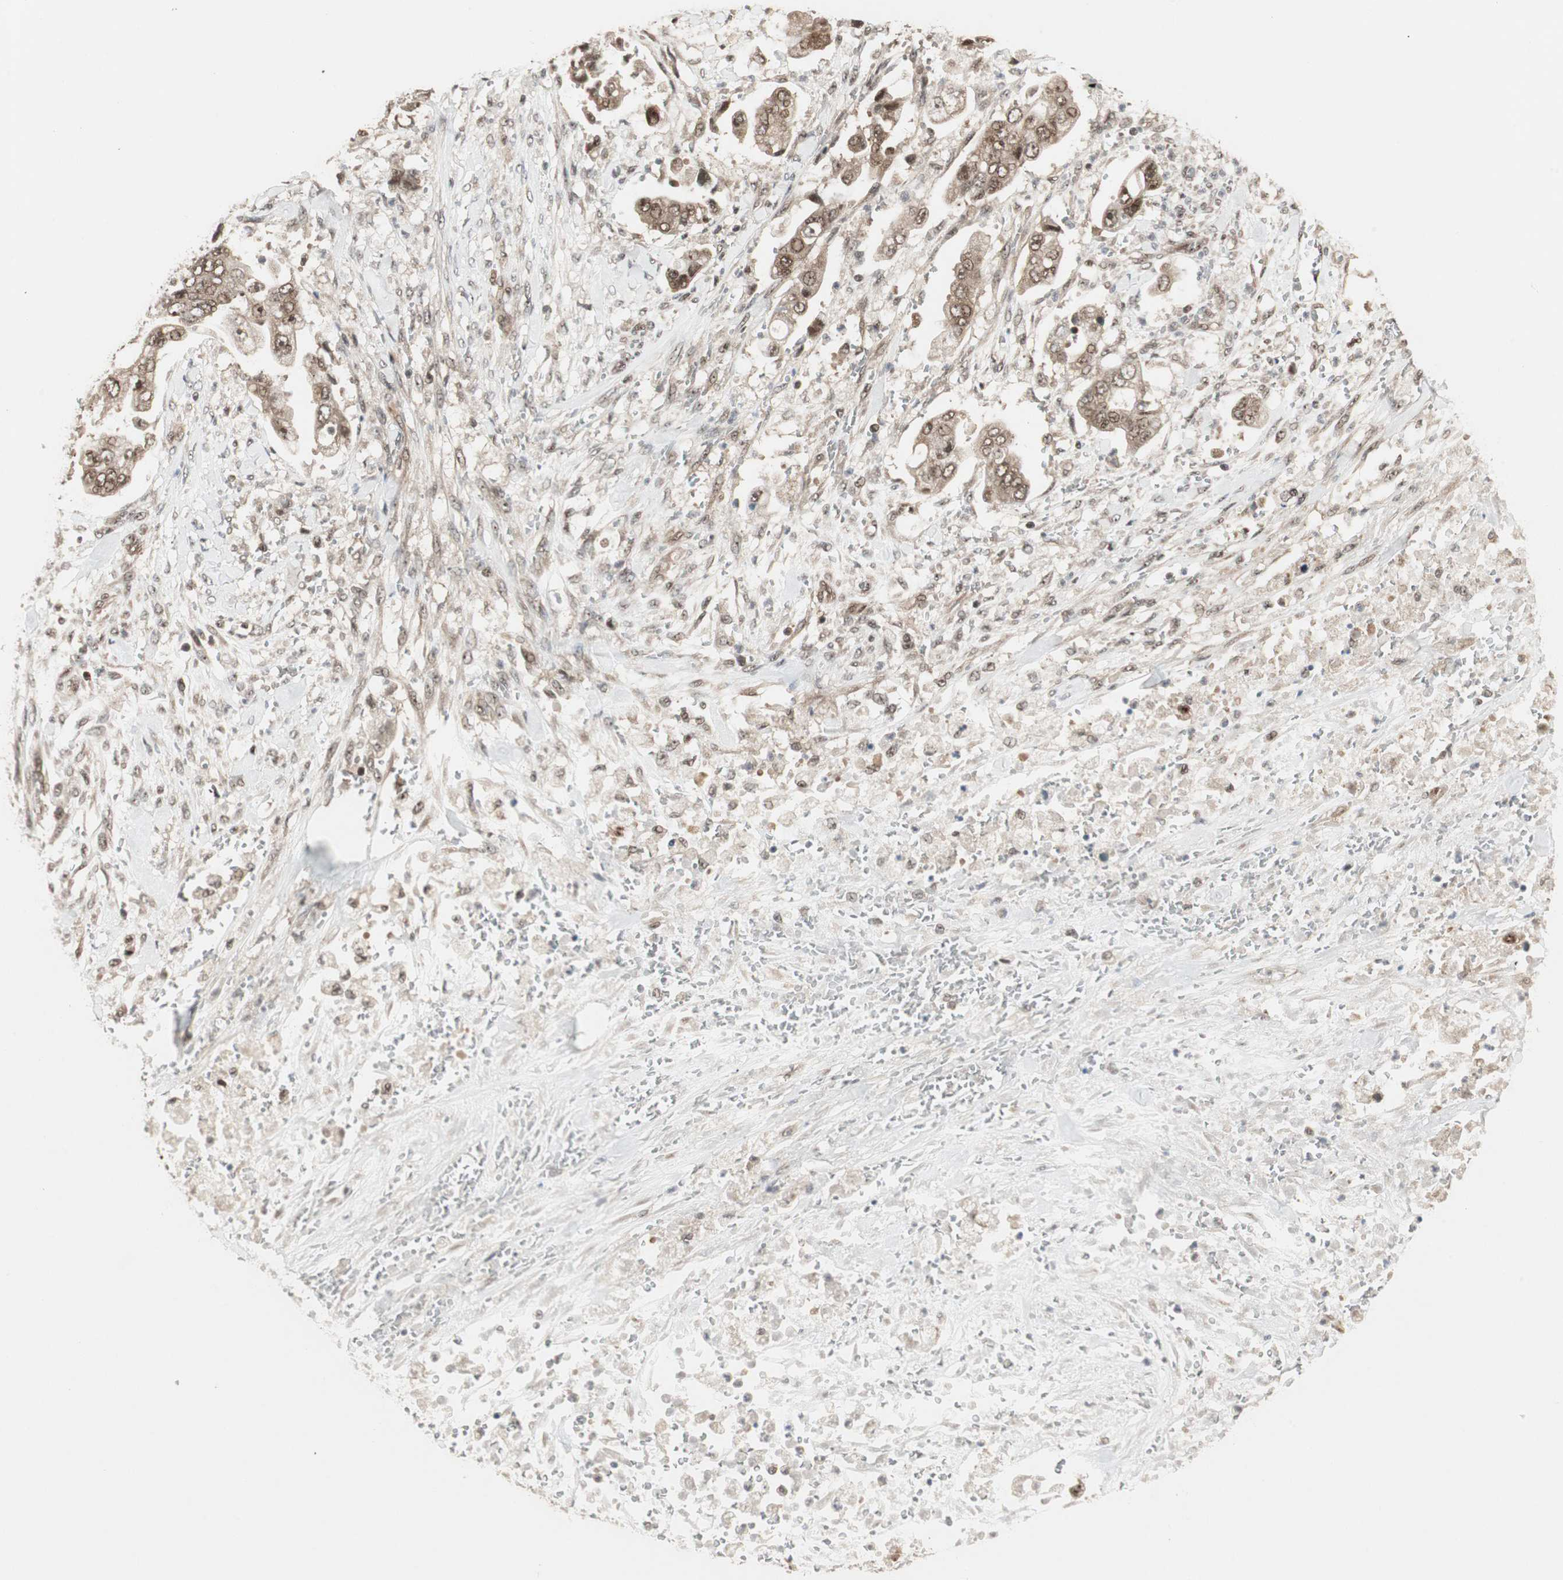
{"staining": {"intensity": "moderate", "quantity": ">75%", "location": "cytoplasmic/membranous,nuclear"}, "tissue": "stomach cancer", "cell_type": "Tumor cells", "image_type": "cancer", "snomed": [{"axis": "morphology", "description": "Adenocarcinoma, NOS"}, {"axis": "topography", "description": "Stomach"}], "caption": "Adenocarcinoma (stomach) stained with a brown dye displays moderate cytoplasmic/membranous and nuclear positive positivity in approximately >75% of tumor cells.", "gene": "CSNK2B", "patient": {"sex": "male", "age": 62}}